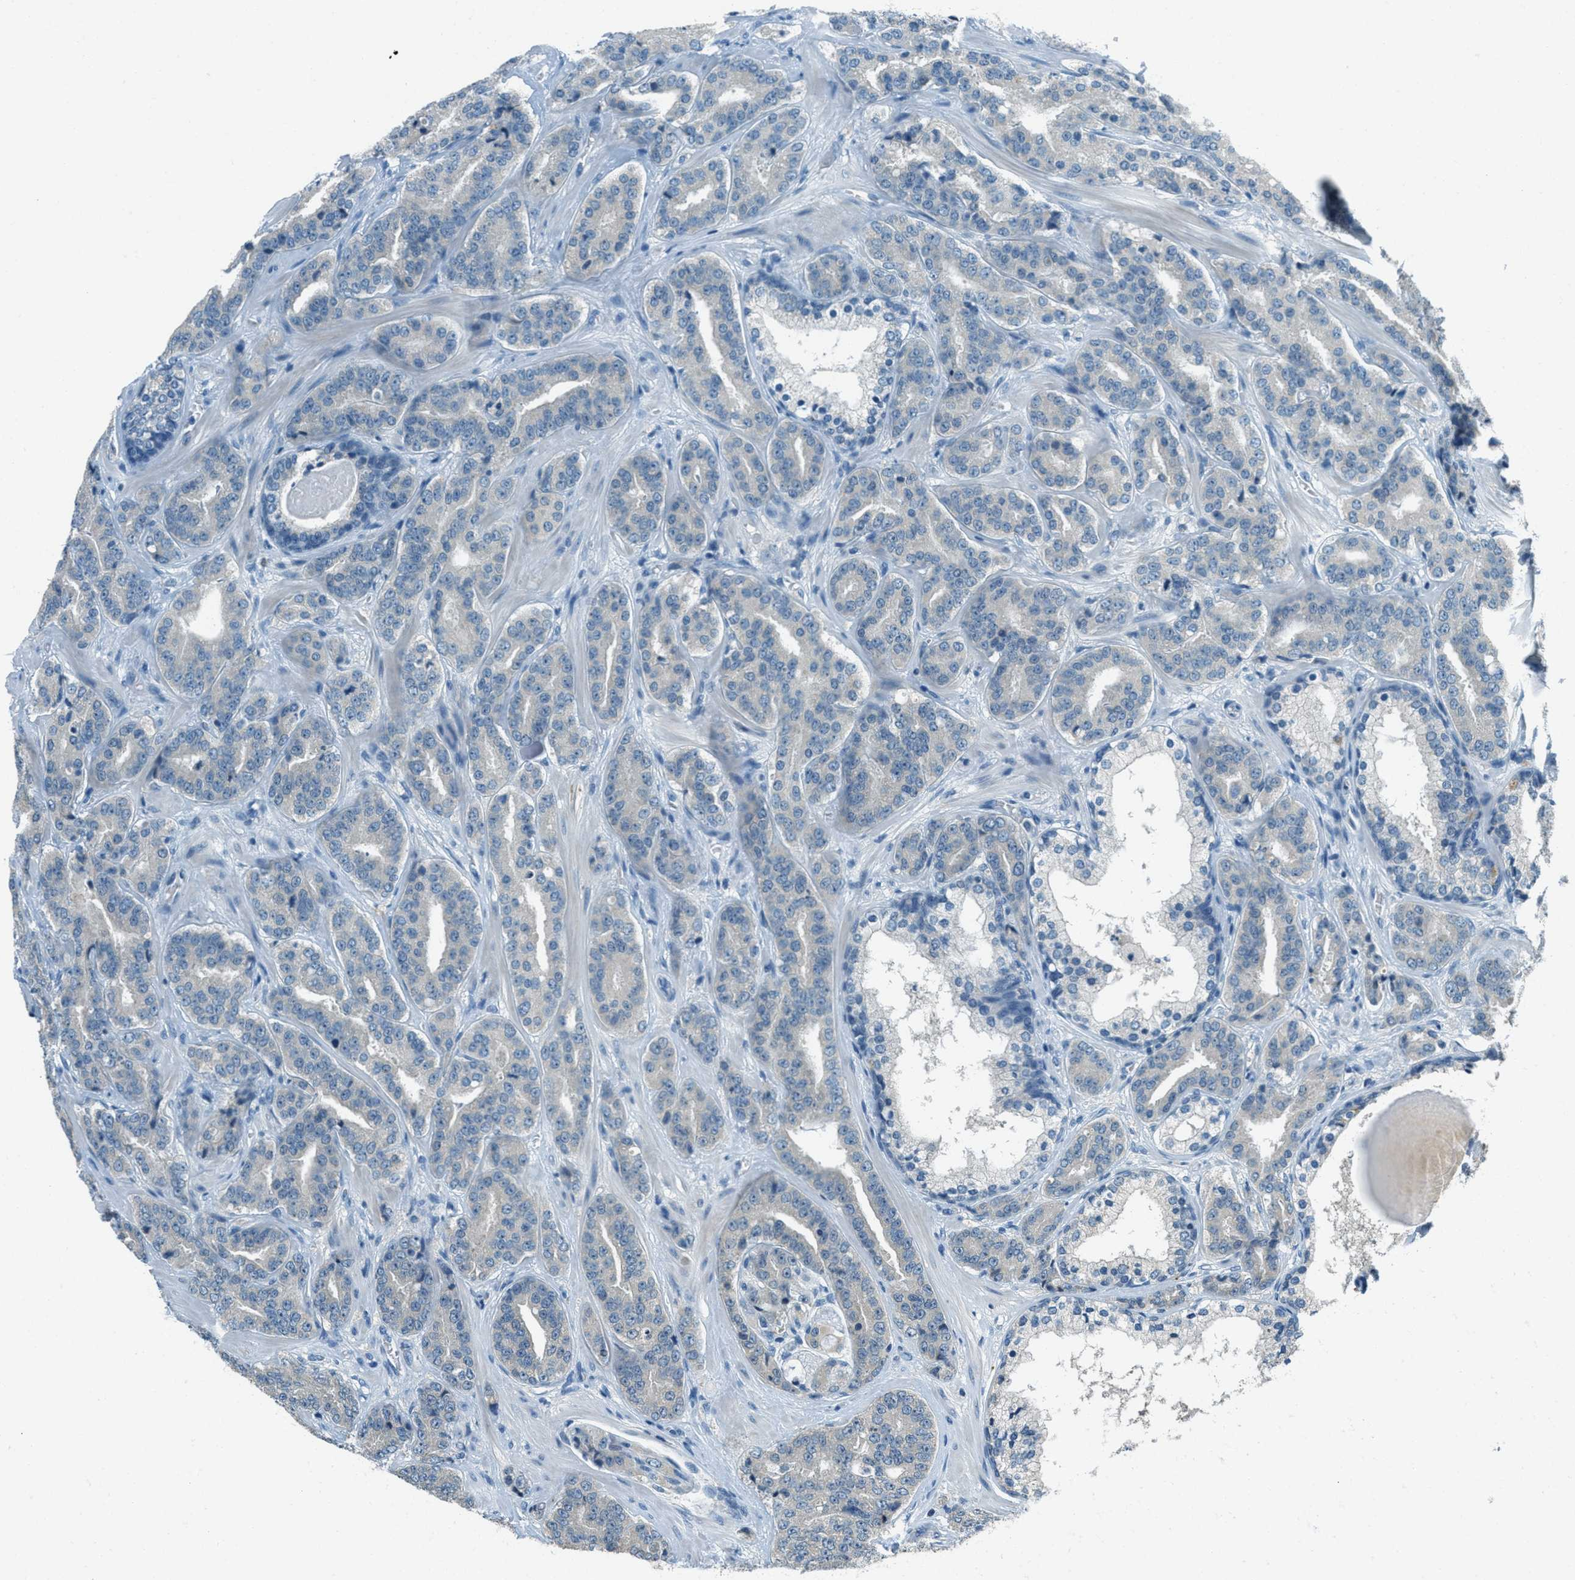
{"staining": {"intensity": "negative", "quantity": "none", "location": "none"}, "tissue": "prostate cancer", "cell_type": "Tumor cells", "image_type": "cancer", "snomed": [{"axis": "morphology", "description": "Adenocarcinoma, High grade"}, {"axis": "topography", "description": "Prostate"}], "caption": "Immunohistochemistry histopathology image of human prostate cancer (high-grade adenocarcinoma) stained for a protein (brown), which reveals no expression in tumor cells. (DAB (3,3'-diaminobenzidine) IHC, high magnification).", "gene": "MSLN", "patient": {"sex": "male", "age": 60}}